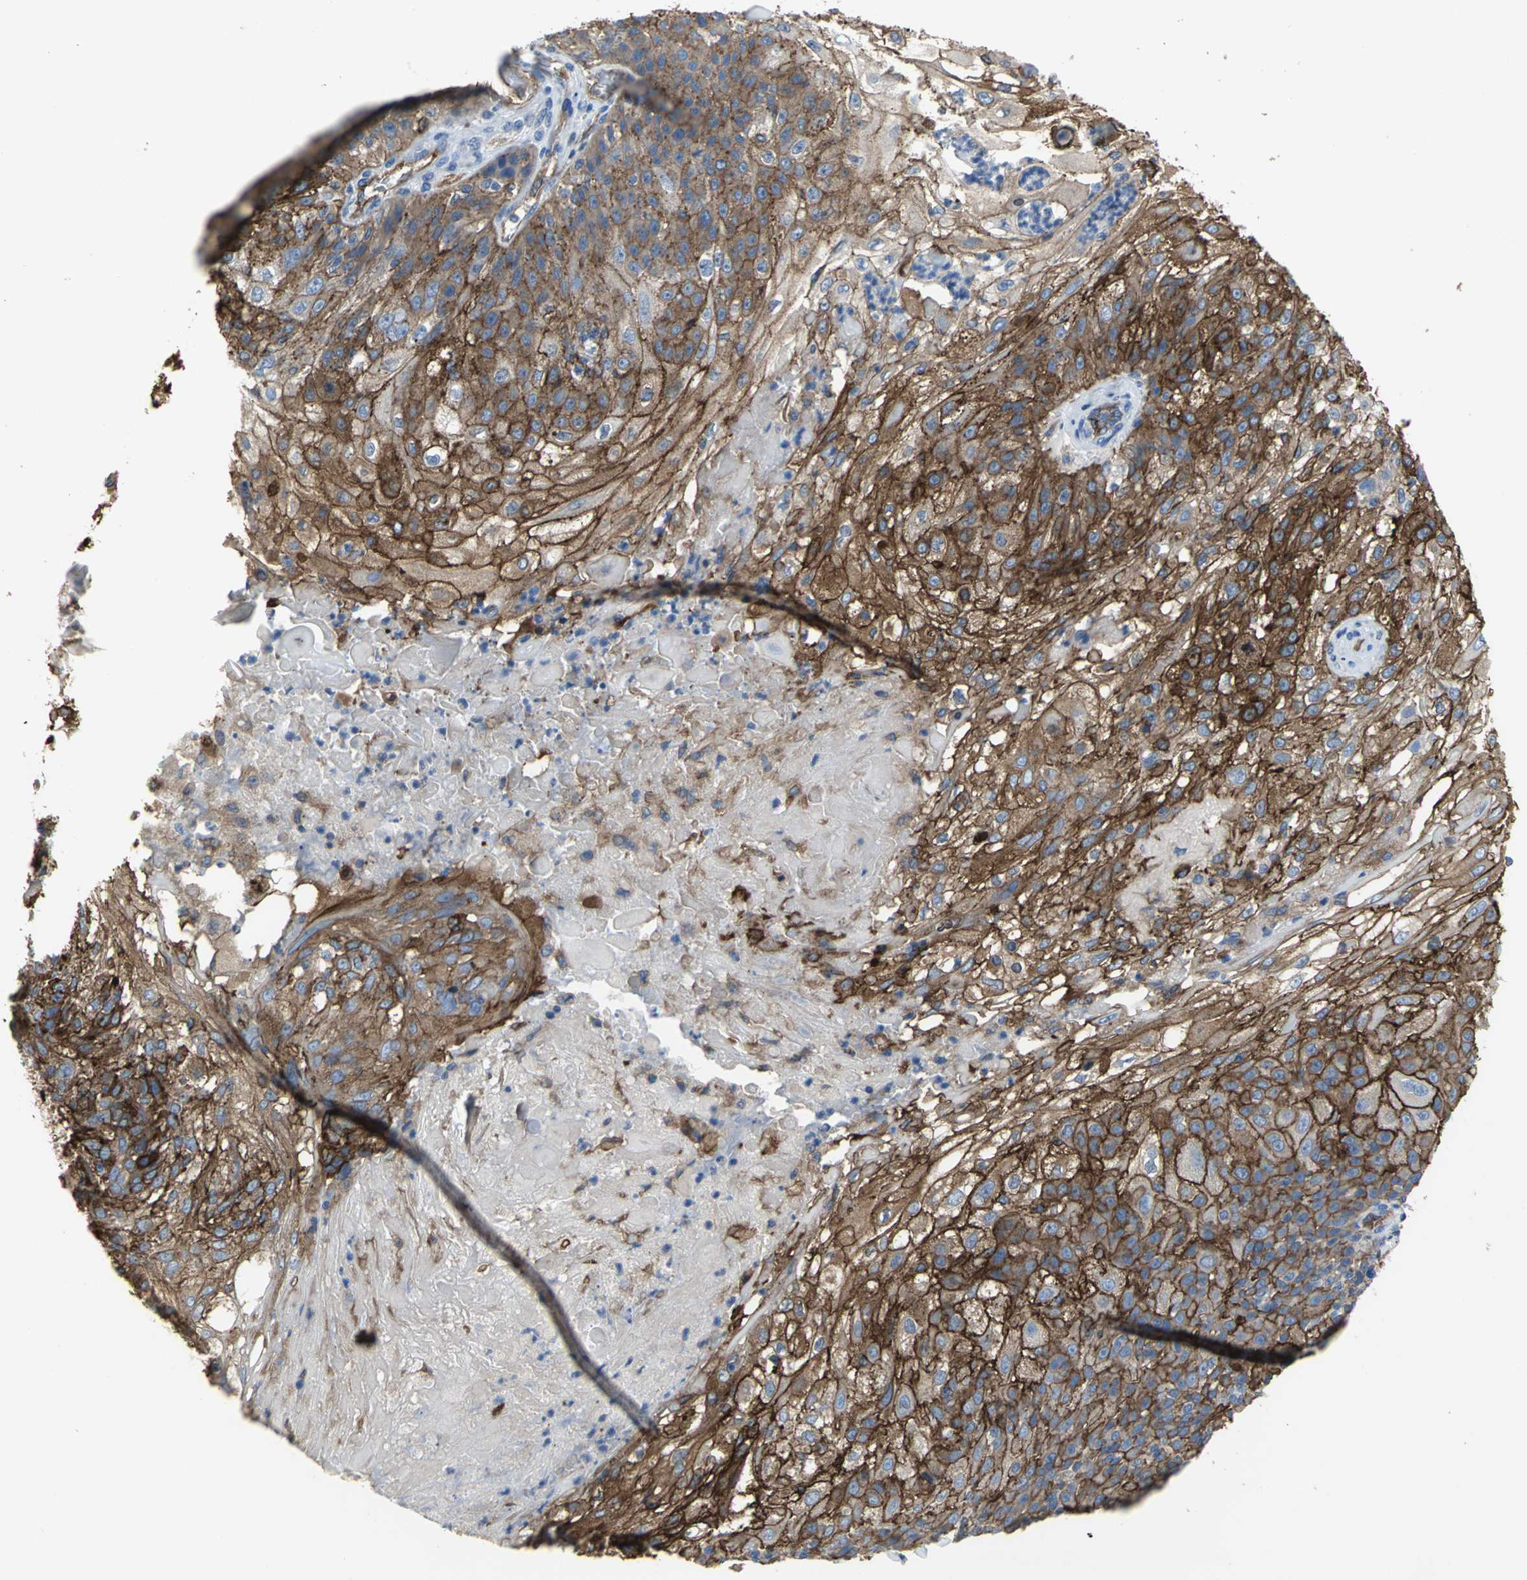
{"staining": {"intensity": "strong", "quantity": ">75%", "location": "cytoplasmic/membranous"}, "tissue": "skin cancer", "cell_type": "Tumor cells", "image_type": "cancer", "snomed": [{"axis": "morphology", "description": "Normal tissue, NOS"}, {"axis": "morphology", "description": "Squamous cell carcinoma, NOS"}, {"axis": "topography", "description": "Skin"}], "caption": "Squamous cell carcinoma (skin) tissue reveals strong cytoplasmic/membranous expression in about >75% of tumor cells (DAB (3,3'-diaminobenzidine) = brown stain, brightfield microscopy at high magnification).", "gene": "FLNB", "patient": {"sex": "female", "age": 83}}